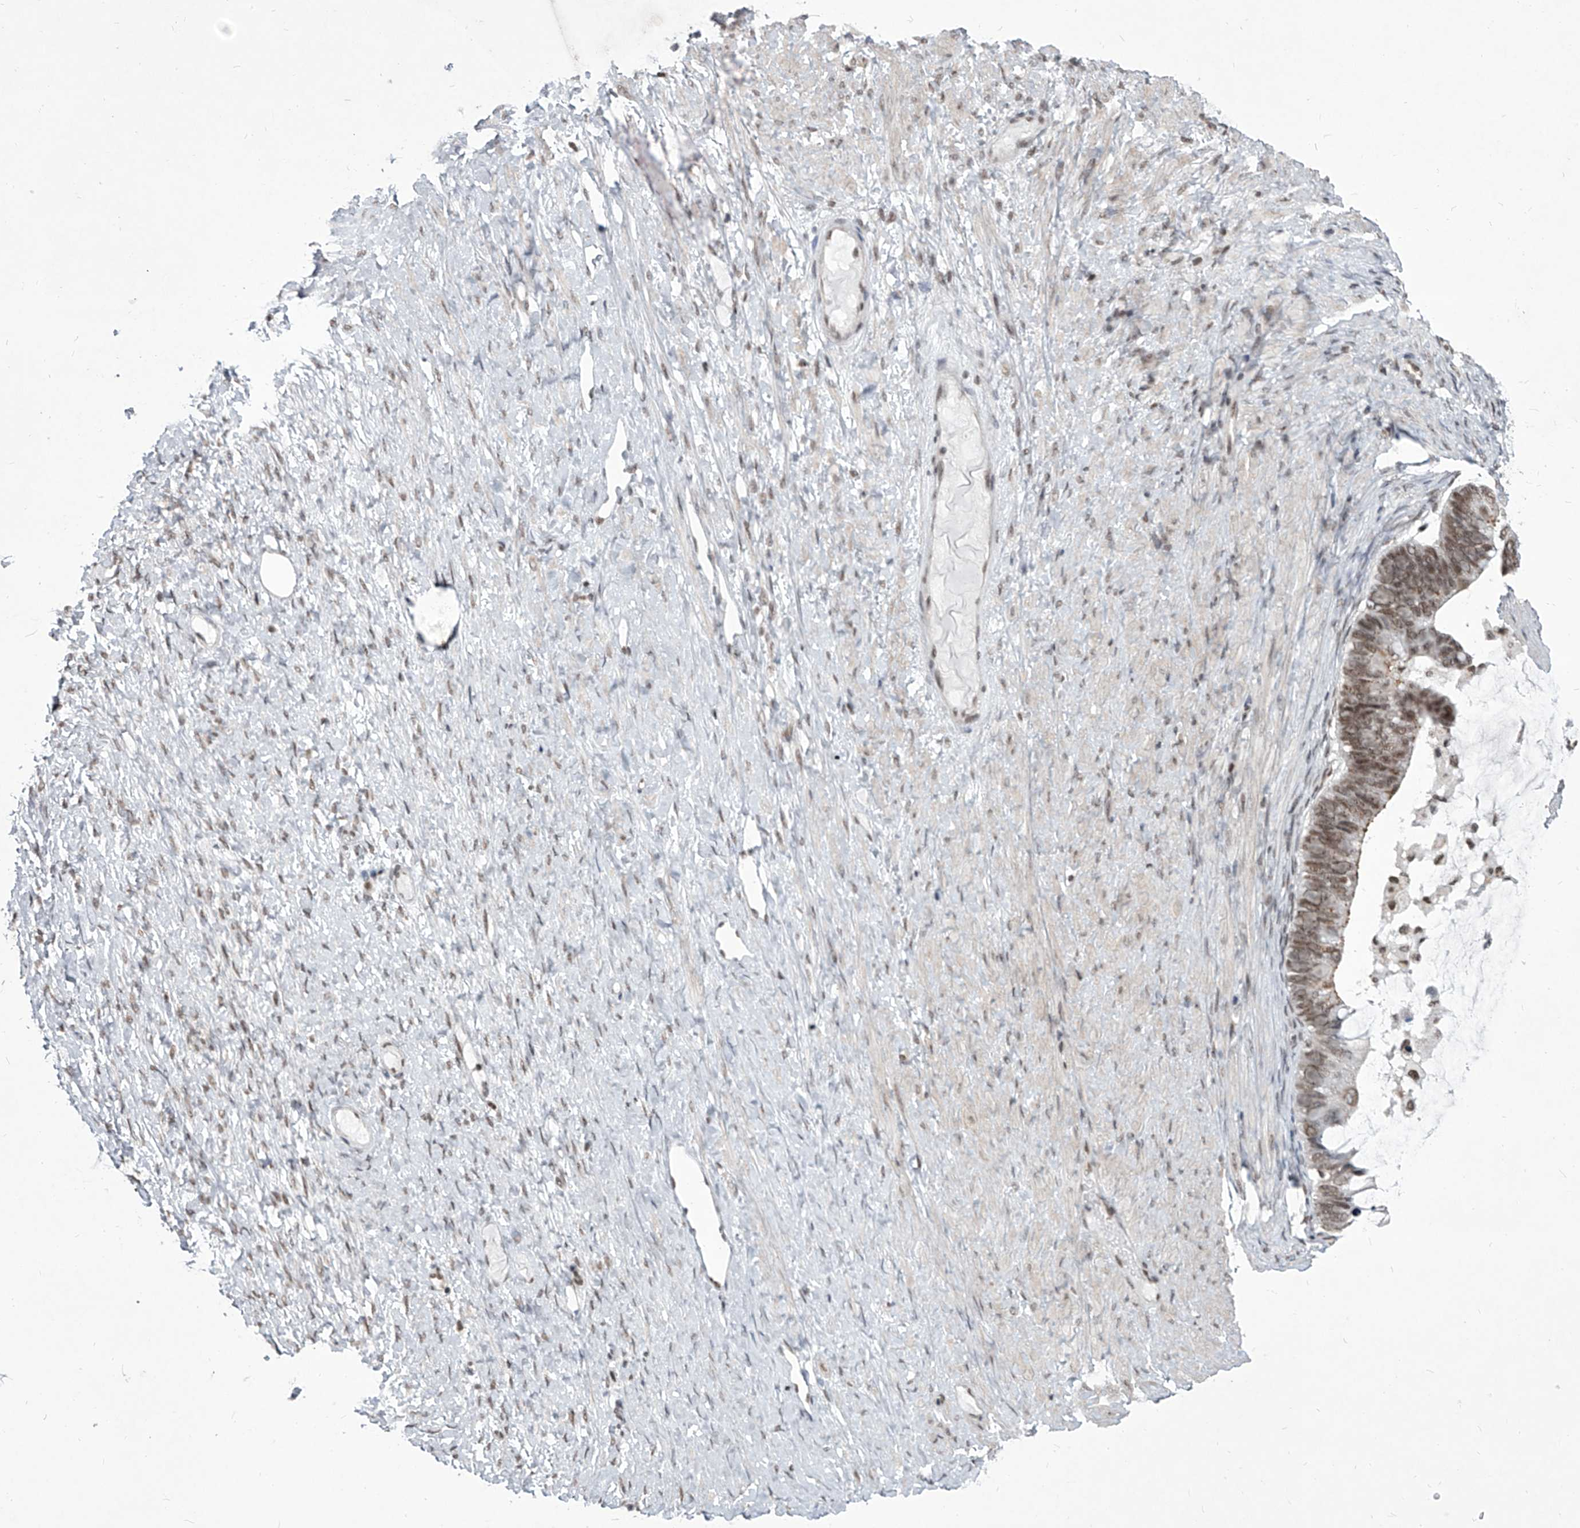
{"staining": {"intensity": "moderate", "quantity": ">75%", "location": "nuclear"}, "tissue": "ovarian cancer", "cell_type": "Tumor cells", "image_type": "cancer", "snomed": [{"axis": "morphology", "description": "Cystadenocarcinoma, mucinous, NOS"}, {"axis": "topography", "description": "Ovary"}], "caption": "Ovarian cancer (mucinous cystadenocarcinoma) stained with DAB immunohistochemistry displays medium levels of moderate nuclear staining in about >75% of tumor cells. (DAB (3,3'-diaminobenzidine) IHC with brightfield microscopy, high magnification).", "gene": "PPIL4", "patient": {"sex": "female", "age": 61}}